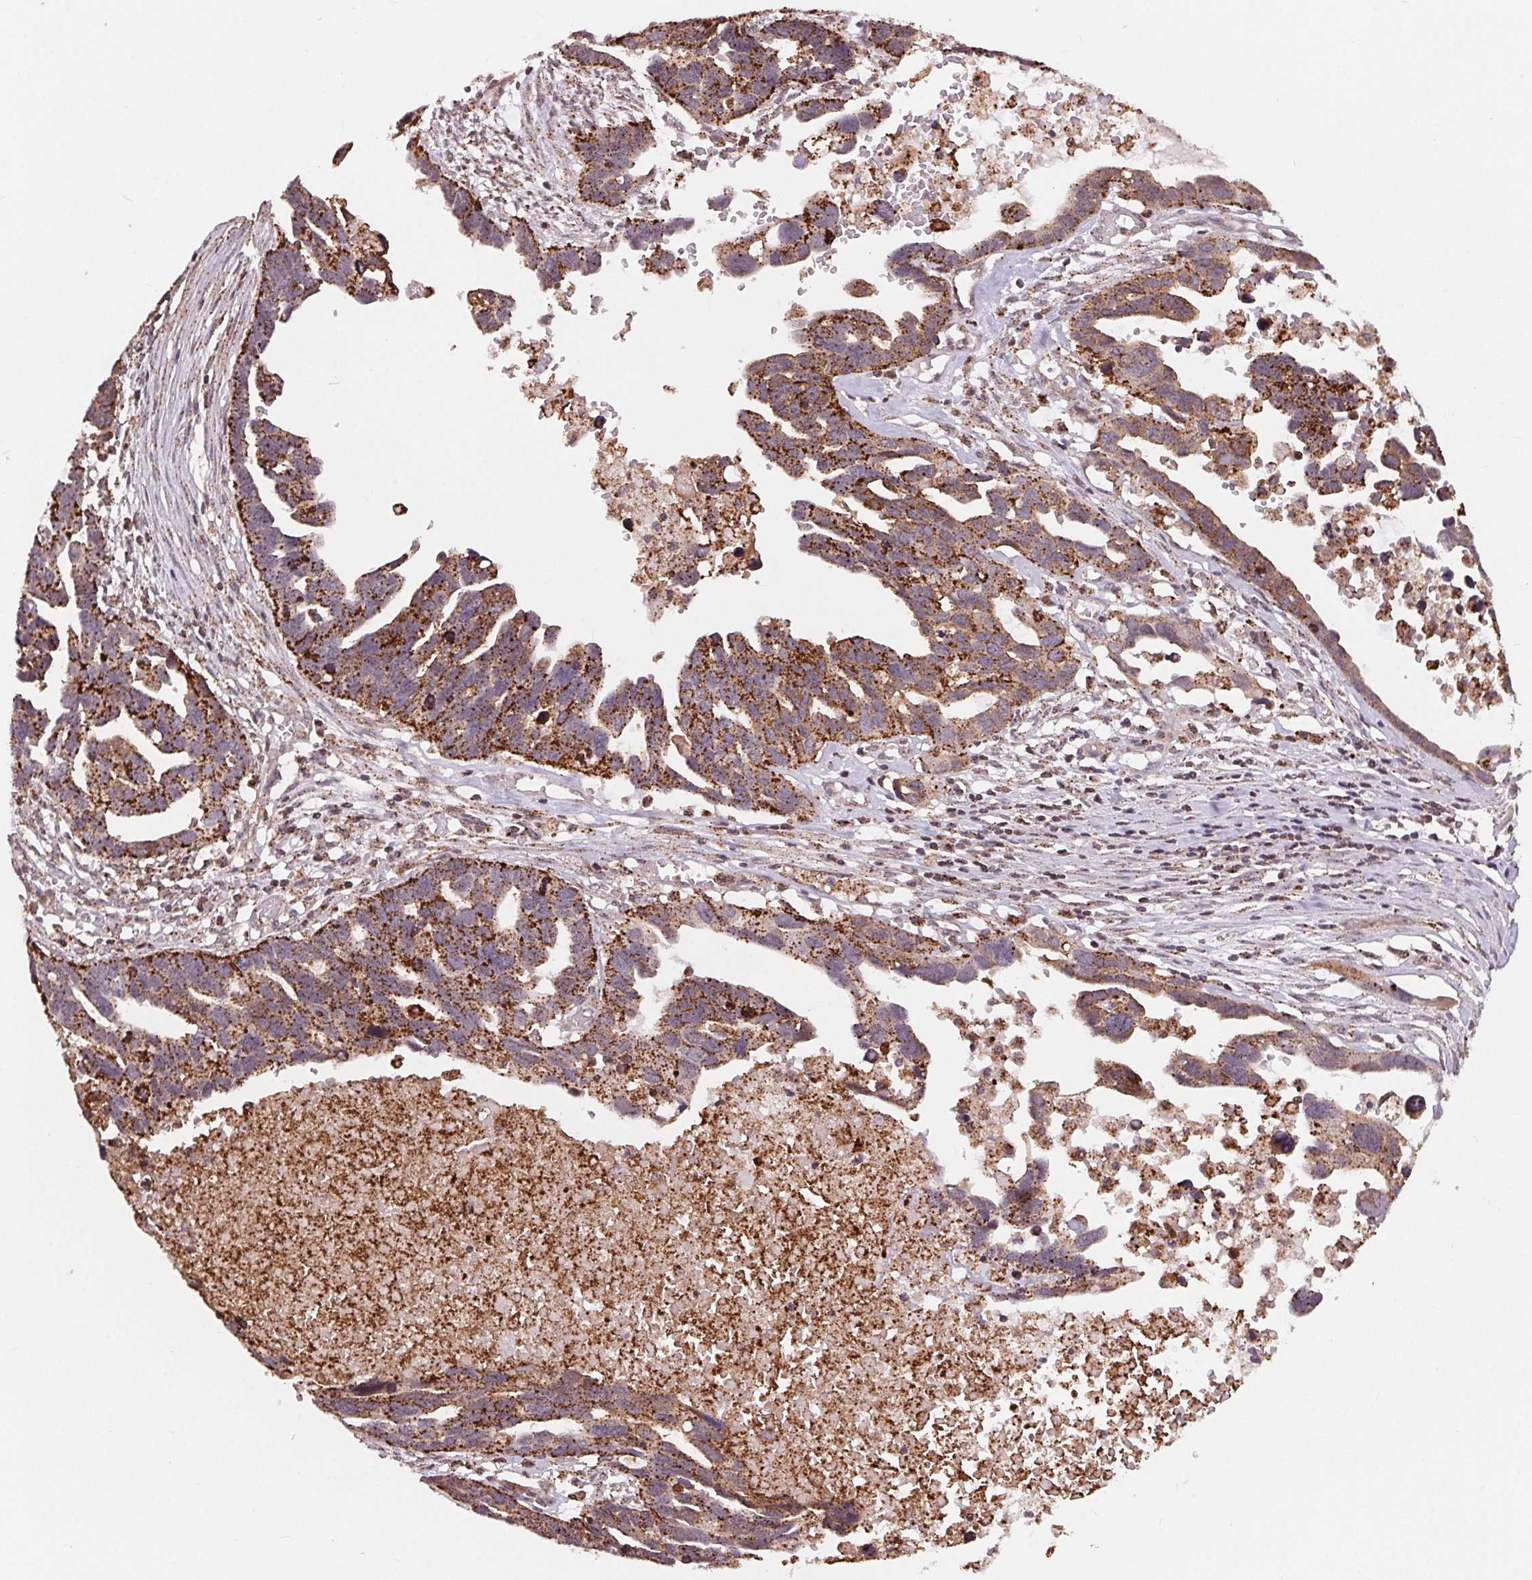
{"staining": {"intensity": "strong", "quantity": "25%-75%", "location": "cytoplasmic/membranous"}, "tissue": "ovarian cancer", "cell_type": "Tumor cells", "image_type": "cancer", "snomed": [{"axis": "morphology", "description": "Cystadenocarcinoma, serous, NOS"}, {"axis": "topography", "description": "Ovary"}], "caption": "This image exhibits immunohistochemistry (IHC) staining of serous cystadenocarcinoma (ovarian), with high strong cytoplasmic/membranous positivity in approximately 25%-75% of tumor cells.", "gene": "CHMP4B", "patient": {"sex": "female", "age": 54}}